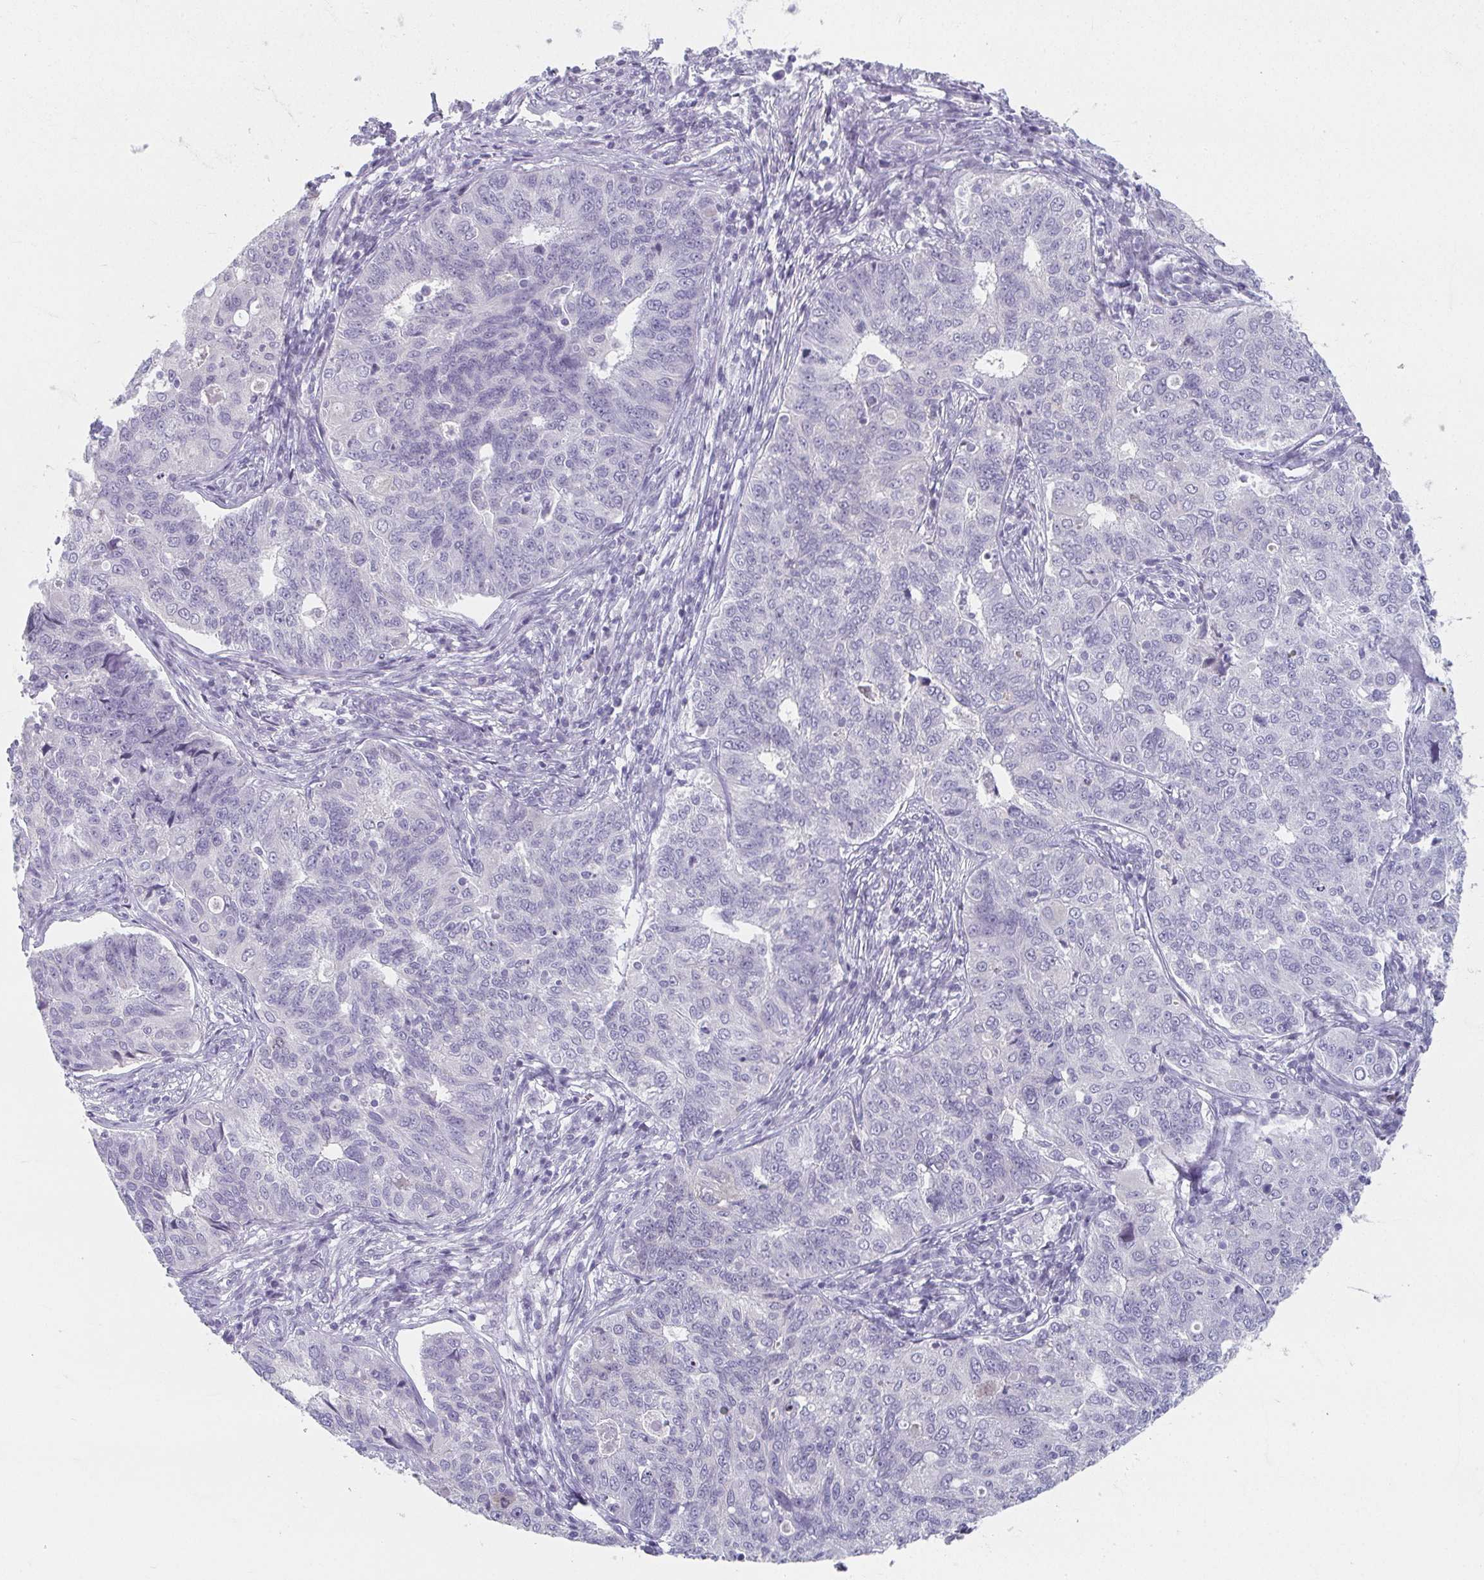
{"staining": {"intensity": "negative", "quantity": "none", "location": "none"}, "tissue": "endometrial cancer", "cell_type": "Tumor cells", "image_type": "cancer", "snomed": [{"axis": "morphology", "description": "Adenocarcinoma, NOS"}, {"axis": "topography", "description": "Endometrium"}], "caption": "This is an immunohistochemistry (IHC) photomicrograph of human endometrial cancer (adenocarcinoma). There is no positivity in tumor cells.", "gene": "CAMKV", "patient": {"sex": "female", "age": 43}}